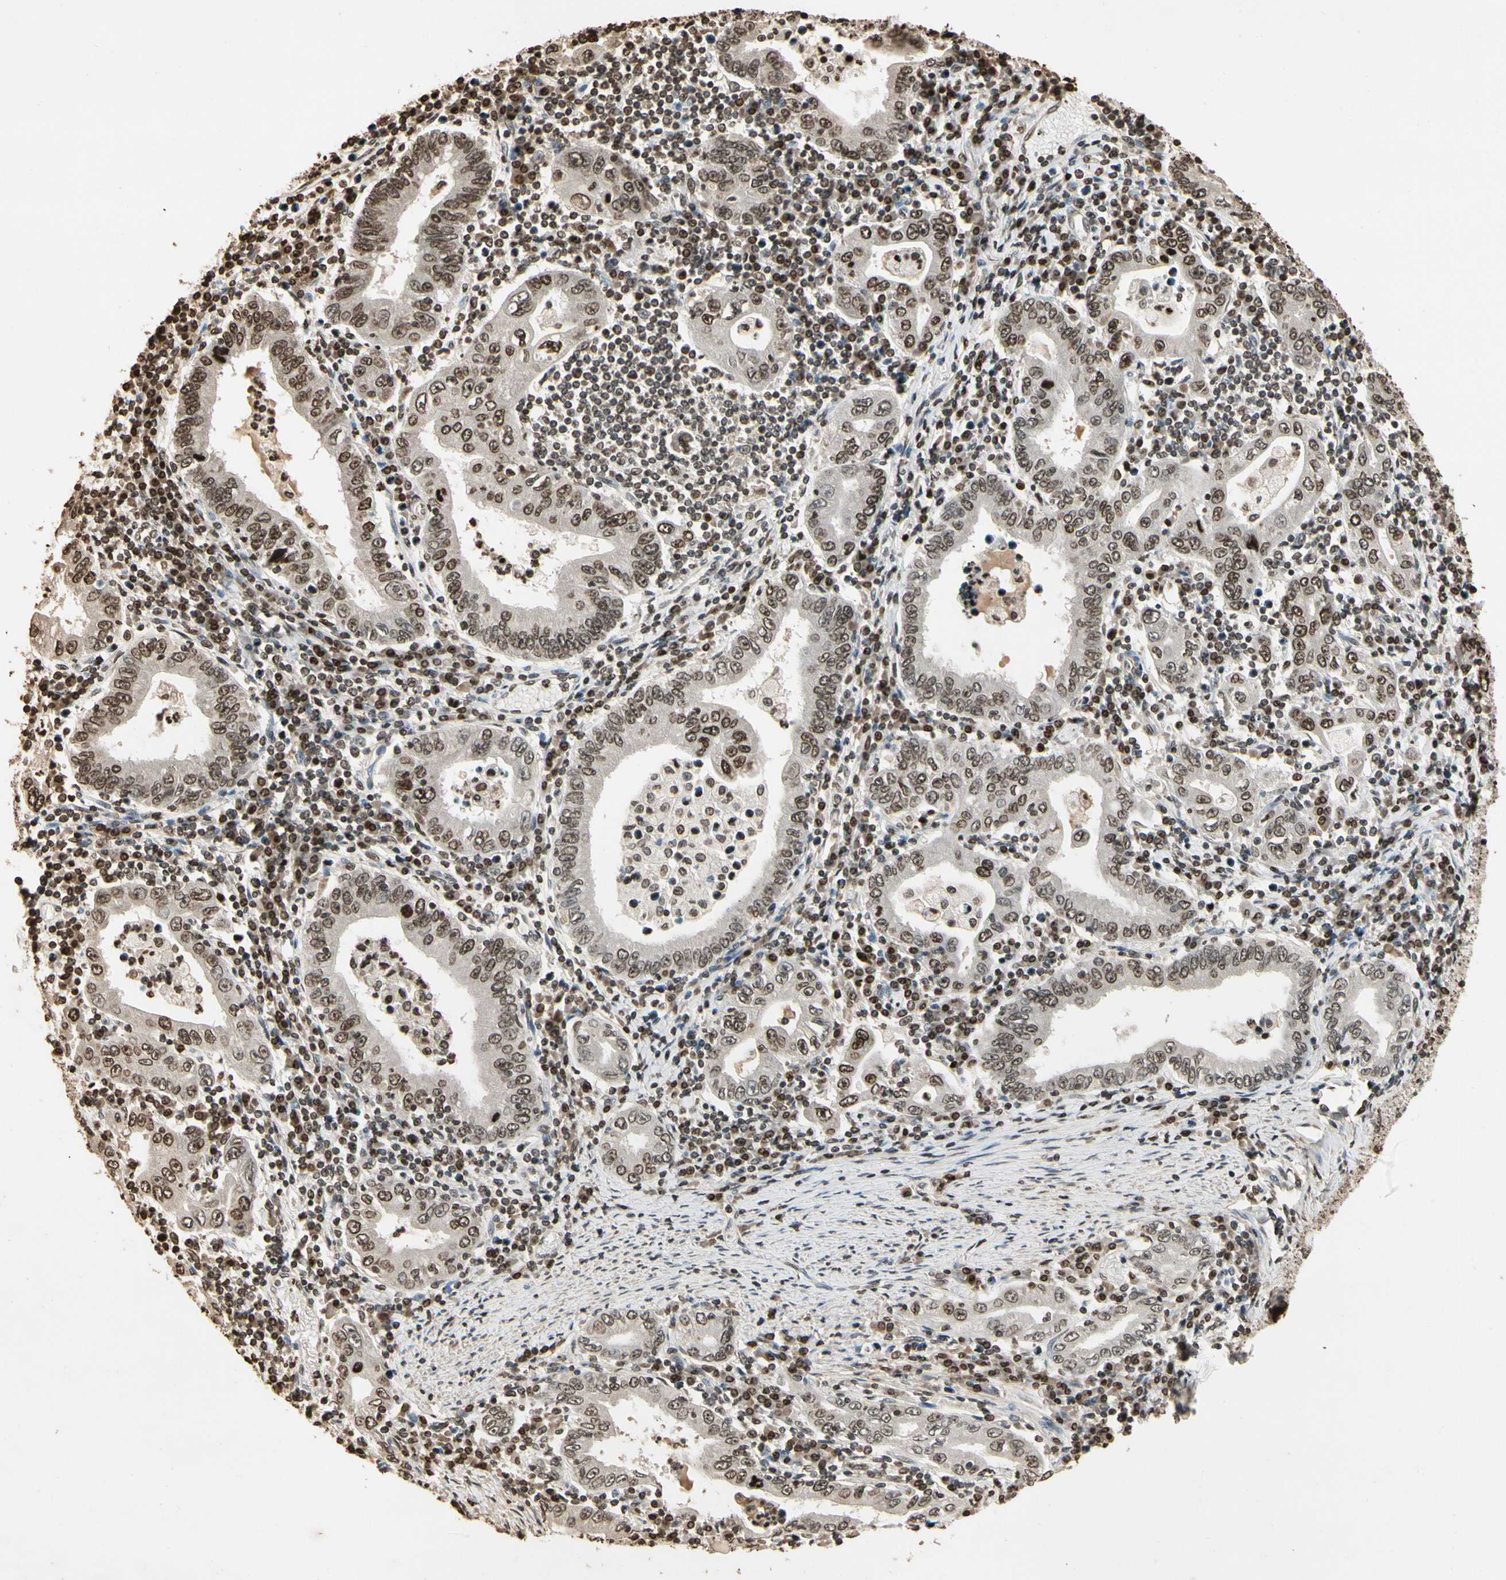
{"staining": {"intensity": "moderate", "quantity": "25%-75%", "location": "cytoplasmic/membranous,nuclear"}, "tissue": "stomach cancer", "cell_type": "Tumor cells", "image_type": "cancer", "snomed": [{"axis": "morphology", "description": "Normal tissue, NOS"}, {"axis": "morphology", "description": "Adenocarcinoma, NOS"}, {"axis": "topography", "description": "Esophagus"}, {"axis": "topography", "description": "Stomach, upper"}, {"axis": "topography", "description": "Peripheral nerve tissue"}], "caption": "Moderate cytoplasmic/membranous and nuclear protein staining is appreciated in about 25%-75% of tumor cells in stomach cancer.", "gene": "TOP1", "patient": {"sex": "male", "age": 62}}